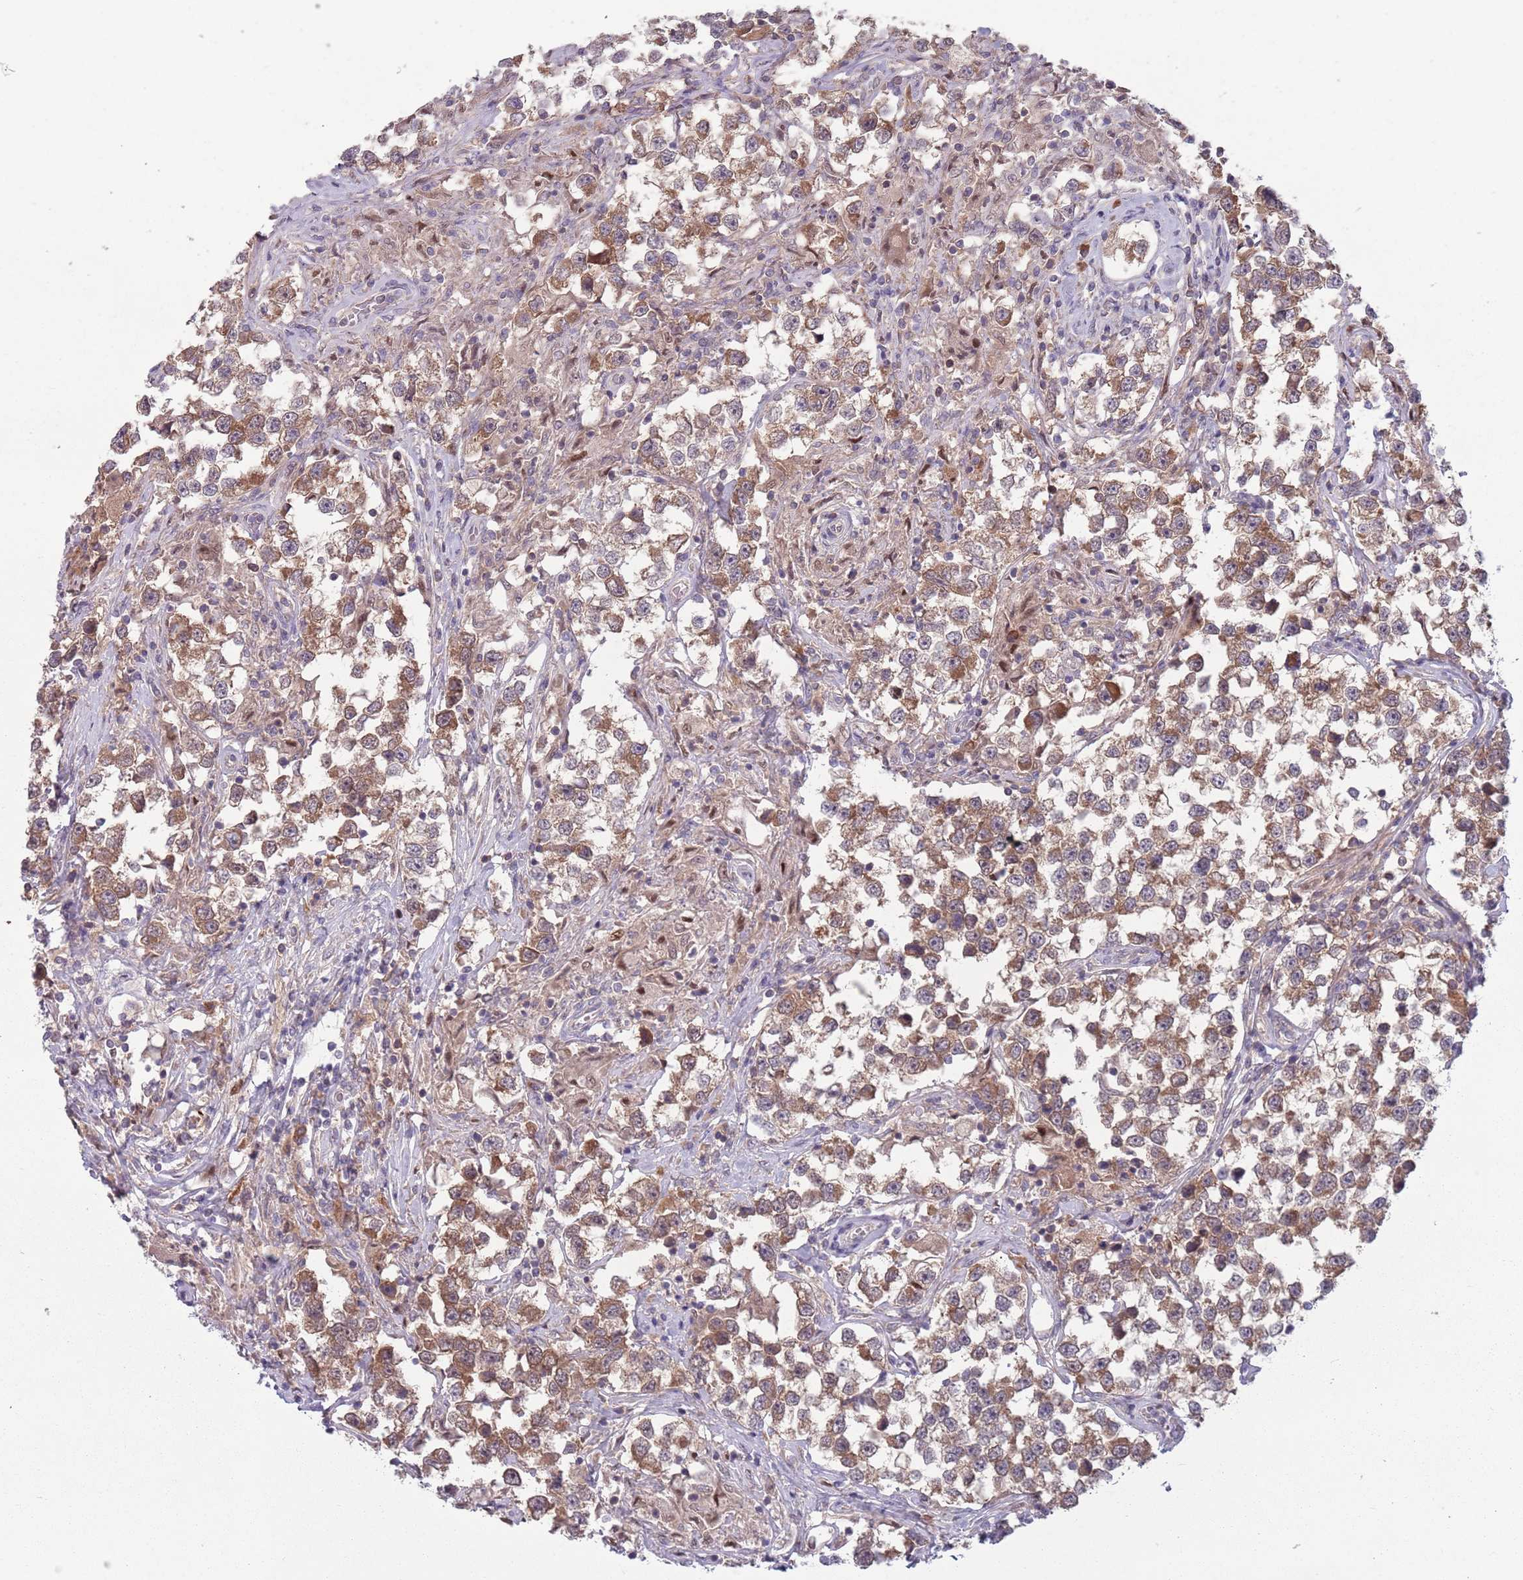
{"staining": {"intensity": "moderate", "quantity": ">75%", "location": "cytoplasmic/membranous"}, "tissue": "testis cancer", "cell_type": "Tumor cells", "image_type": "cancer", "snomed": [{"axis": "morphology", "description": "Seminoma, NOS"}, {"axis": "topography", "description": "Testis"}], "caption": "Testis cancer (seminoma) was stained to show a protein in brown. There is medium levels of moderate cytoplasmic/membranous expression in approximately >75% of tumor cells.", "gene": "TYW1", "patient": {"sex": "male", "age": 46}}